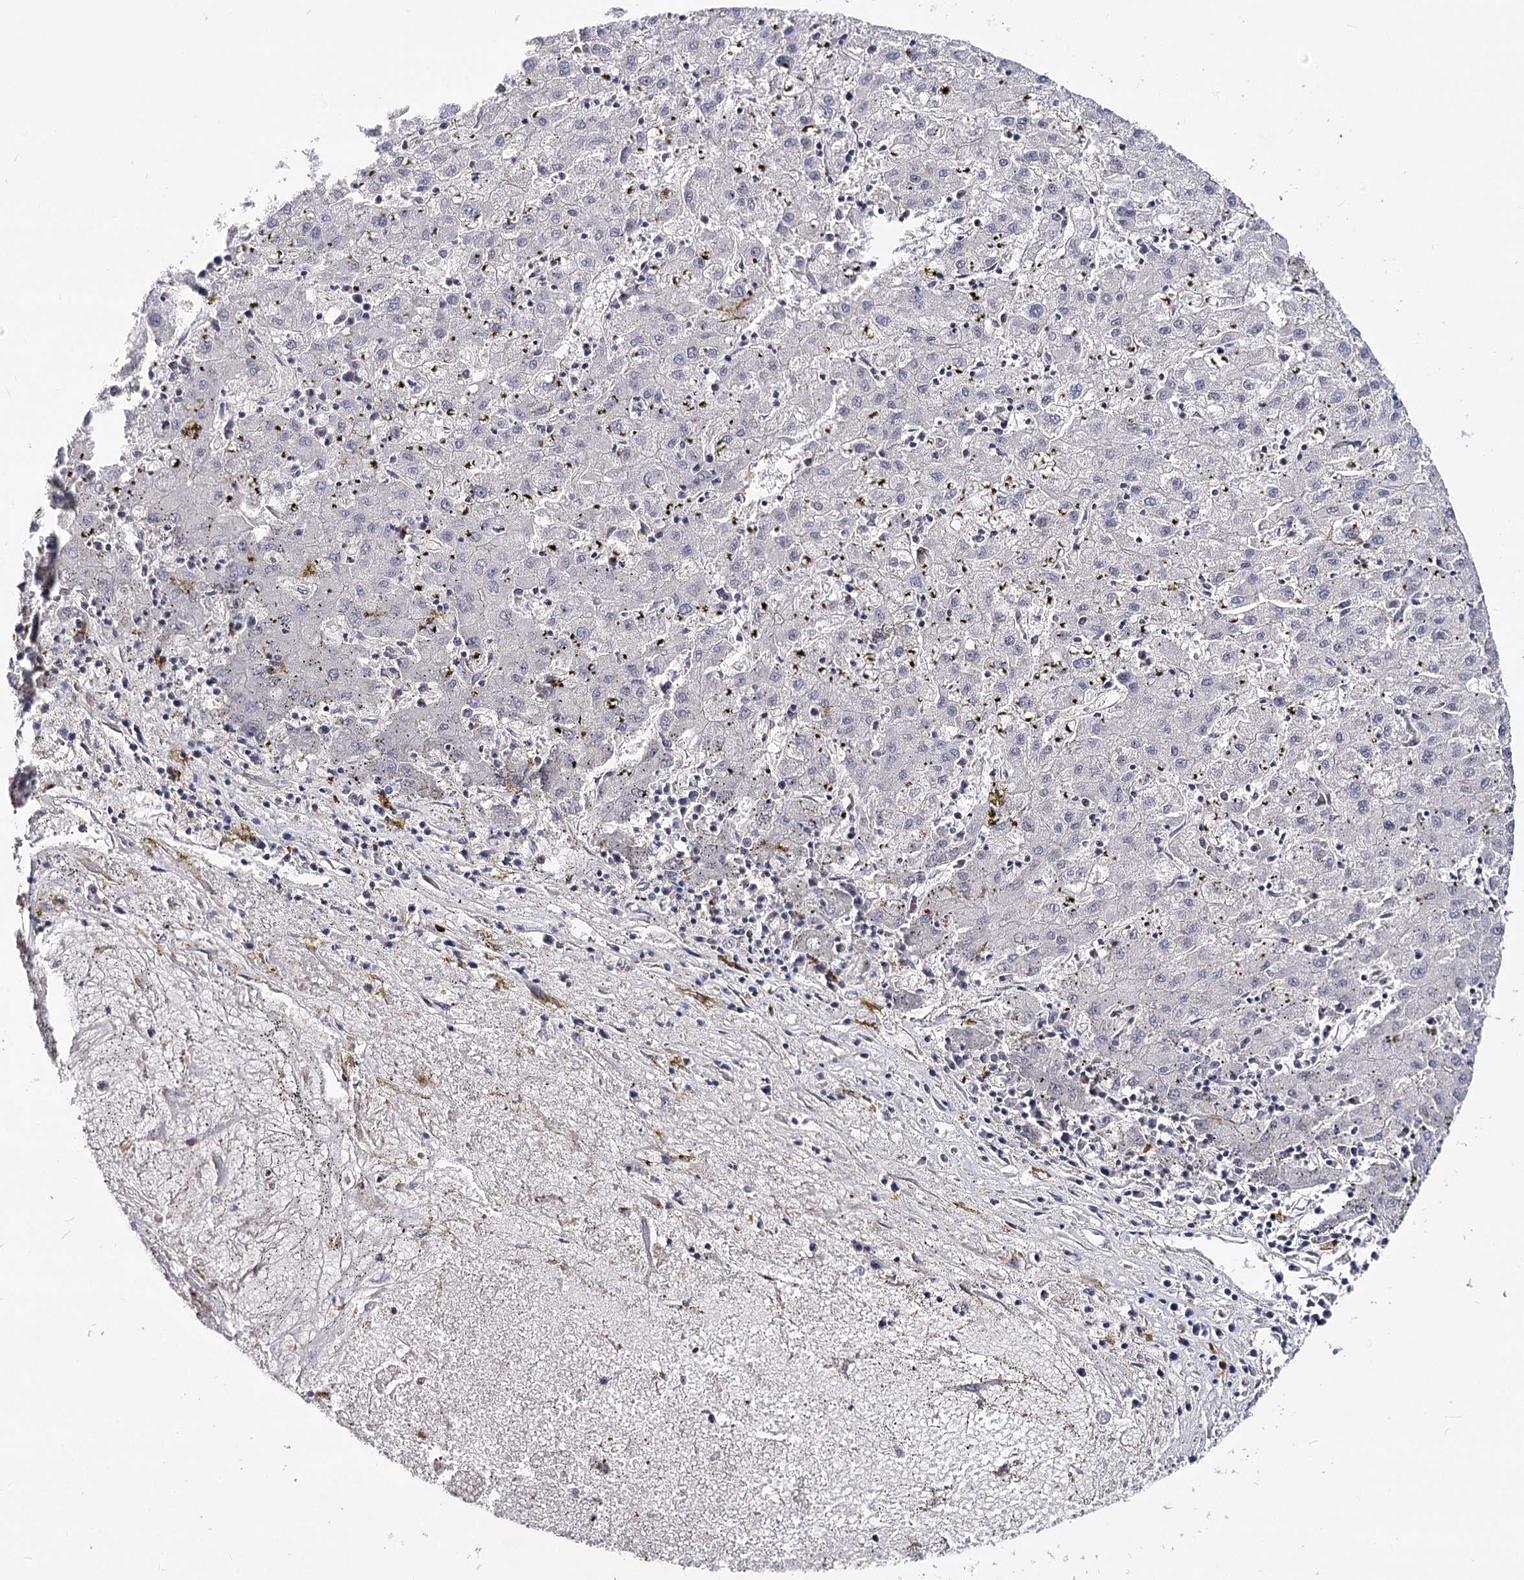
{"staining": {"intensity": "negative", "quantity": "none", "location": "none"}, "tissue": "liver cancer", "cell_type": "Tumor cells", "image_type": "cancer", "snomed": [{"axis": "morphology", "description": "Carcinoma, Hepatocellular, NOS"}, {"axis": "topography", "description": "Liver"}], "caption": "DAB immunohistochemical staining of liver cancer demonstrates no significant expression in tumor cells.", "gene": "TMEM218", "patient": {"sex": "male", "age": 72}}